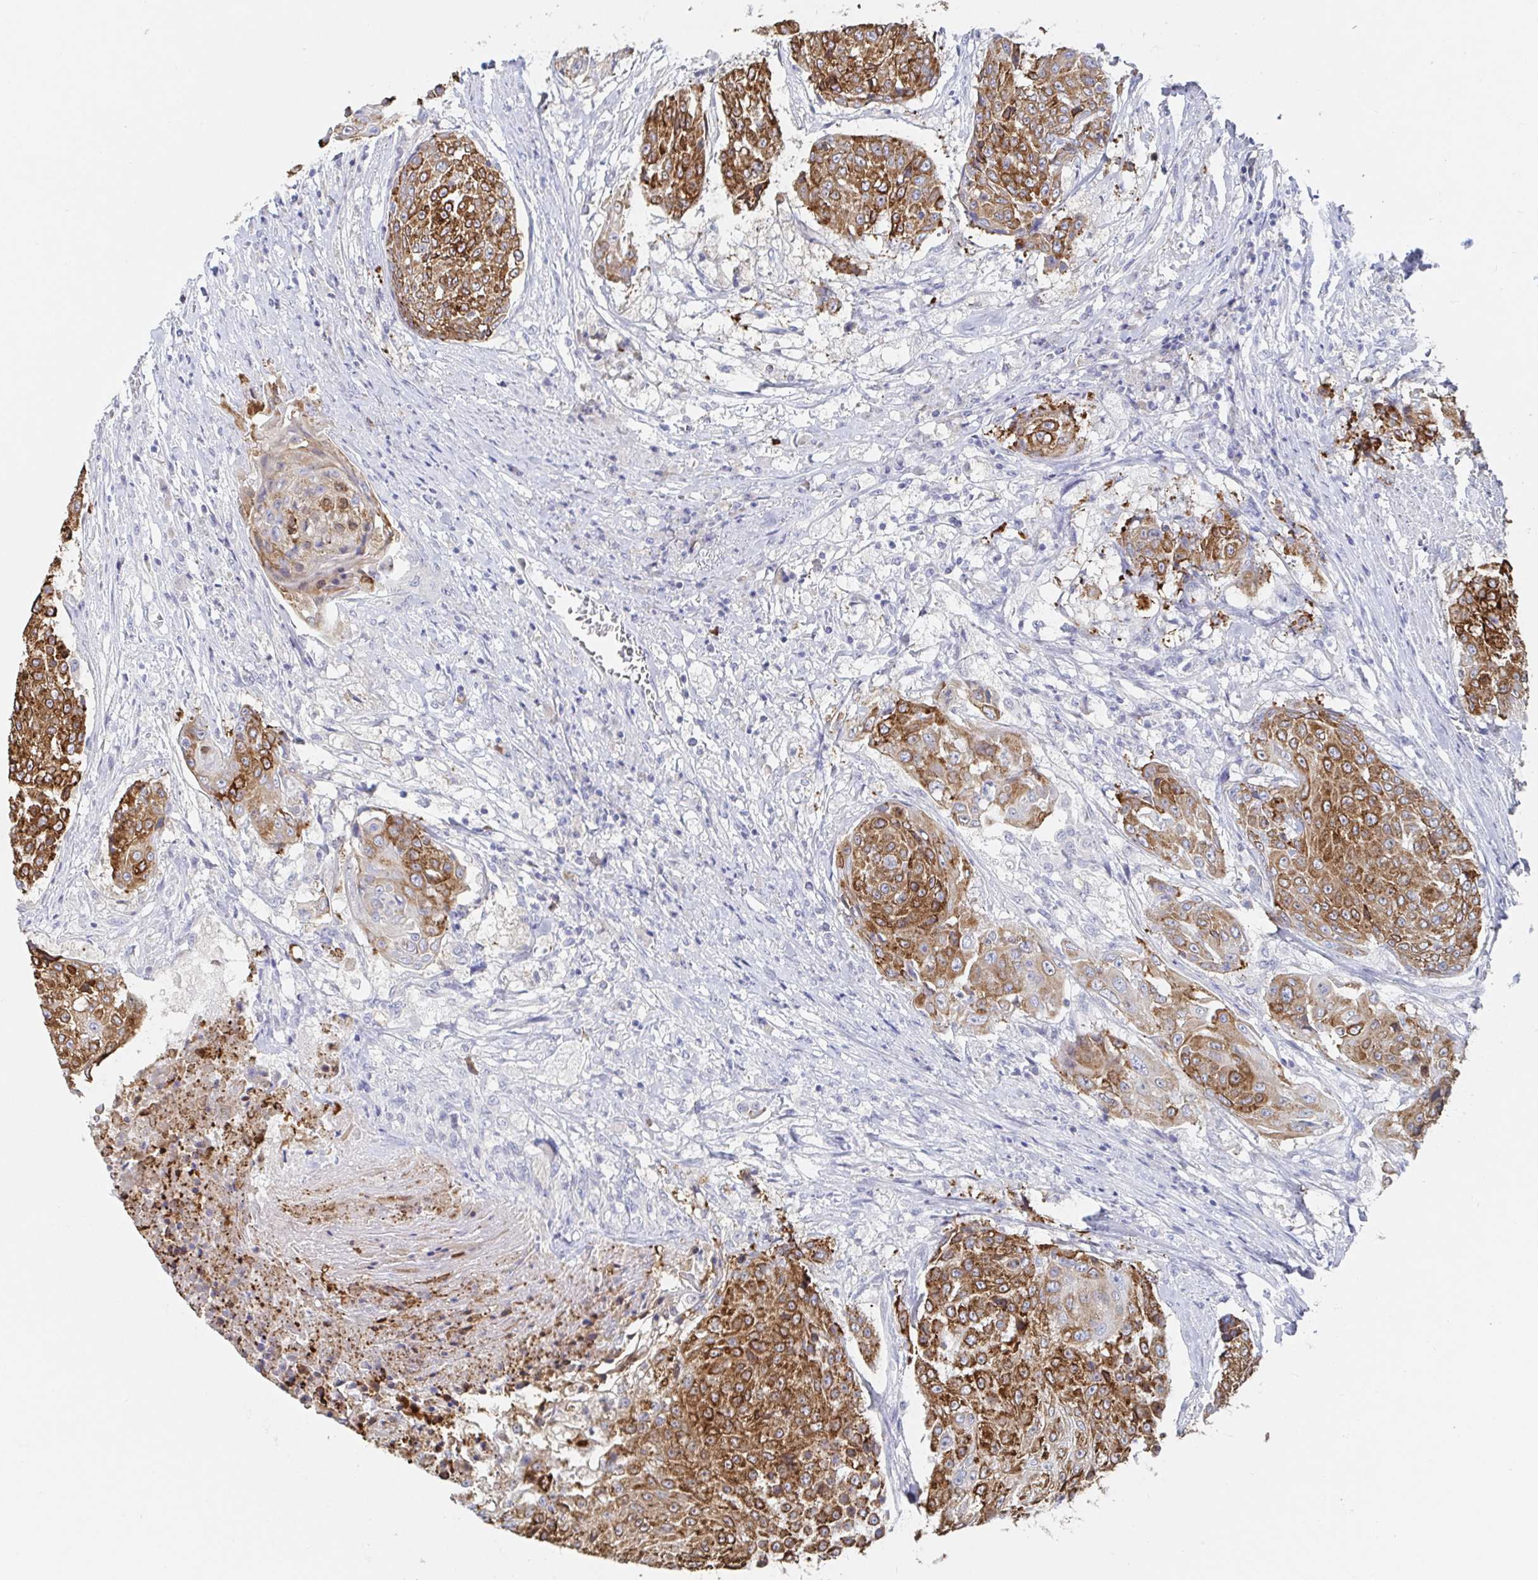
{"staining": {"intensity": "moderate", "quantity": ">75%", "location": "cytoplasmic/membranous"}, "tissue": "urothelial cancer", "cell_type": "Tumor cells", "image_type": "cancer", "snomed": [{"axis": "morphology", "description": "Urothelial carcinoma, High grade"}, {"axis": "topography", "description": "Urinary bladder"}], "caption": "Moderate cytoplasmic/membranous staining for a protein is appreciated in approximately >75% of tumor cells of urothelial carcinoma (high-grade) using IHC.", "gene": "ZNF430", "patient": {"sex": "female", "age": 63}}